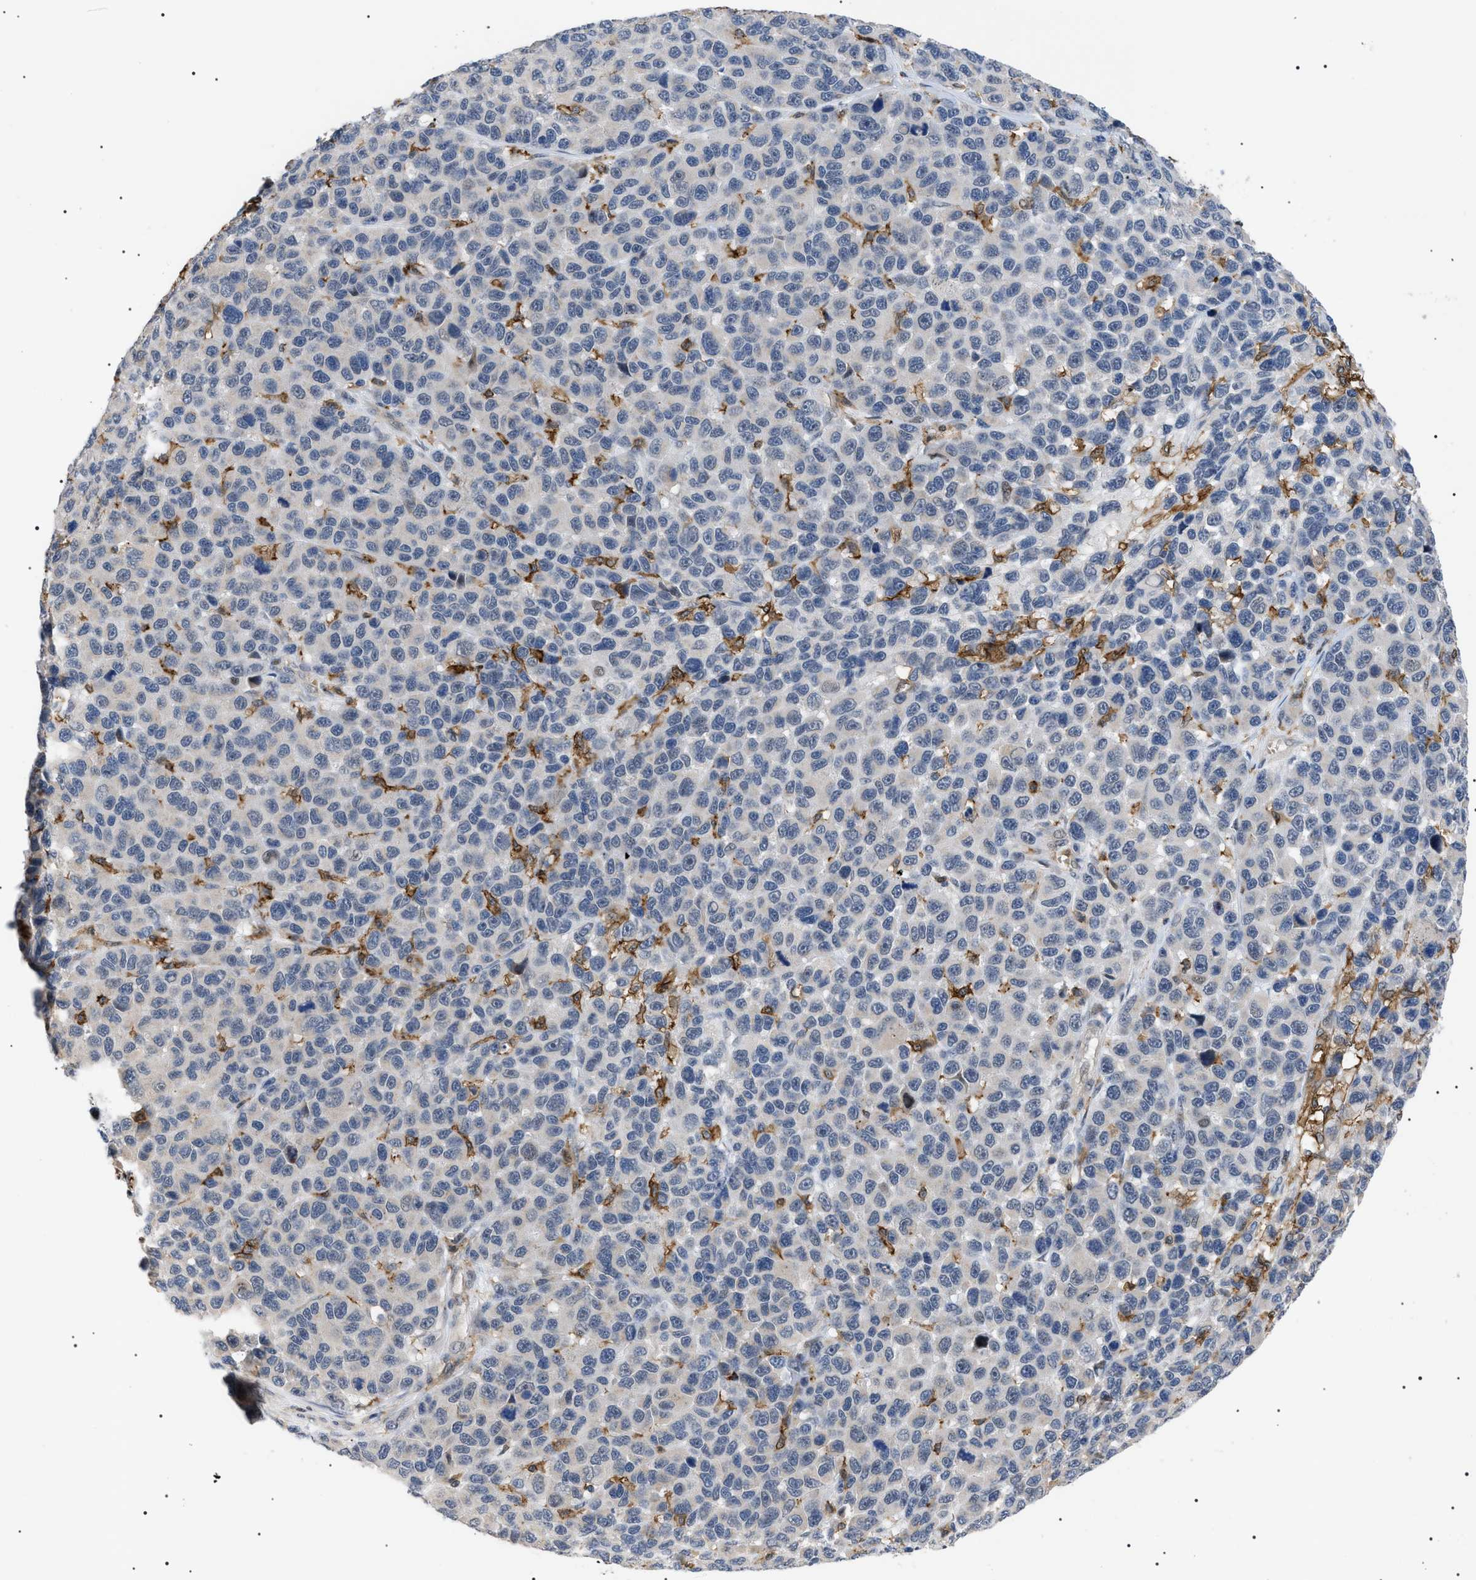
{"staining": {"intensity": "negative", "quantity": "none", "location": "none"}, "tissue": "melanoma", "cell_type": "Tumor cells", "image_type": "cancer", "snomed": [{"axis": "morphology", "description": "Malignant melanoma, NOS"}, {"axis": "topography", "description": "Skin"}], "caption": "Malignant melanoma was stained to show a protein in brown. There is no significant positivity in tumor cells. (DAB IHC, high magnification).", "gene": "CD300A", "patient": {"sex": "male", "age": 53}}